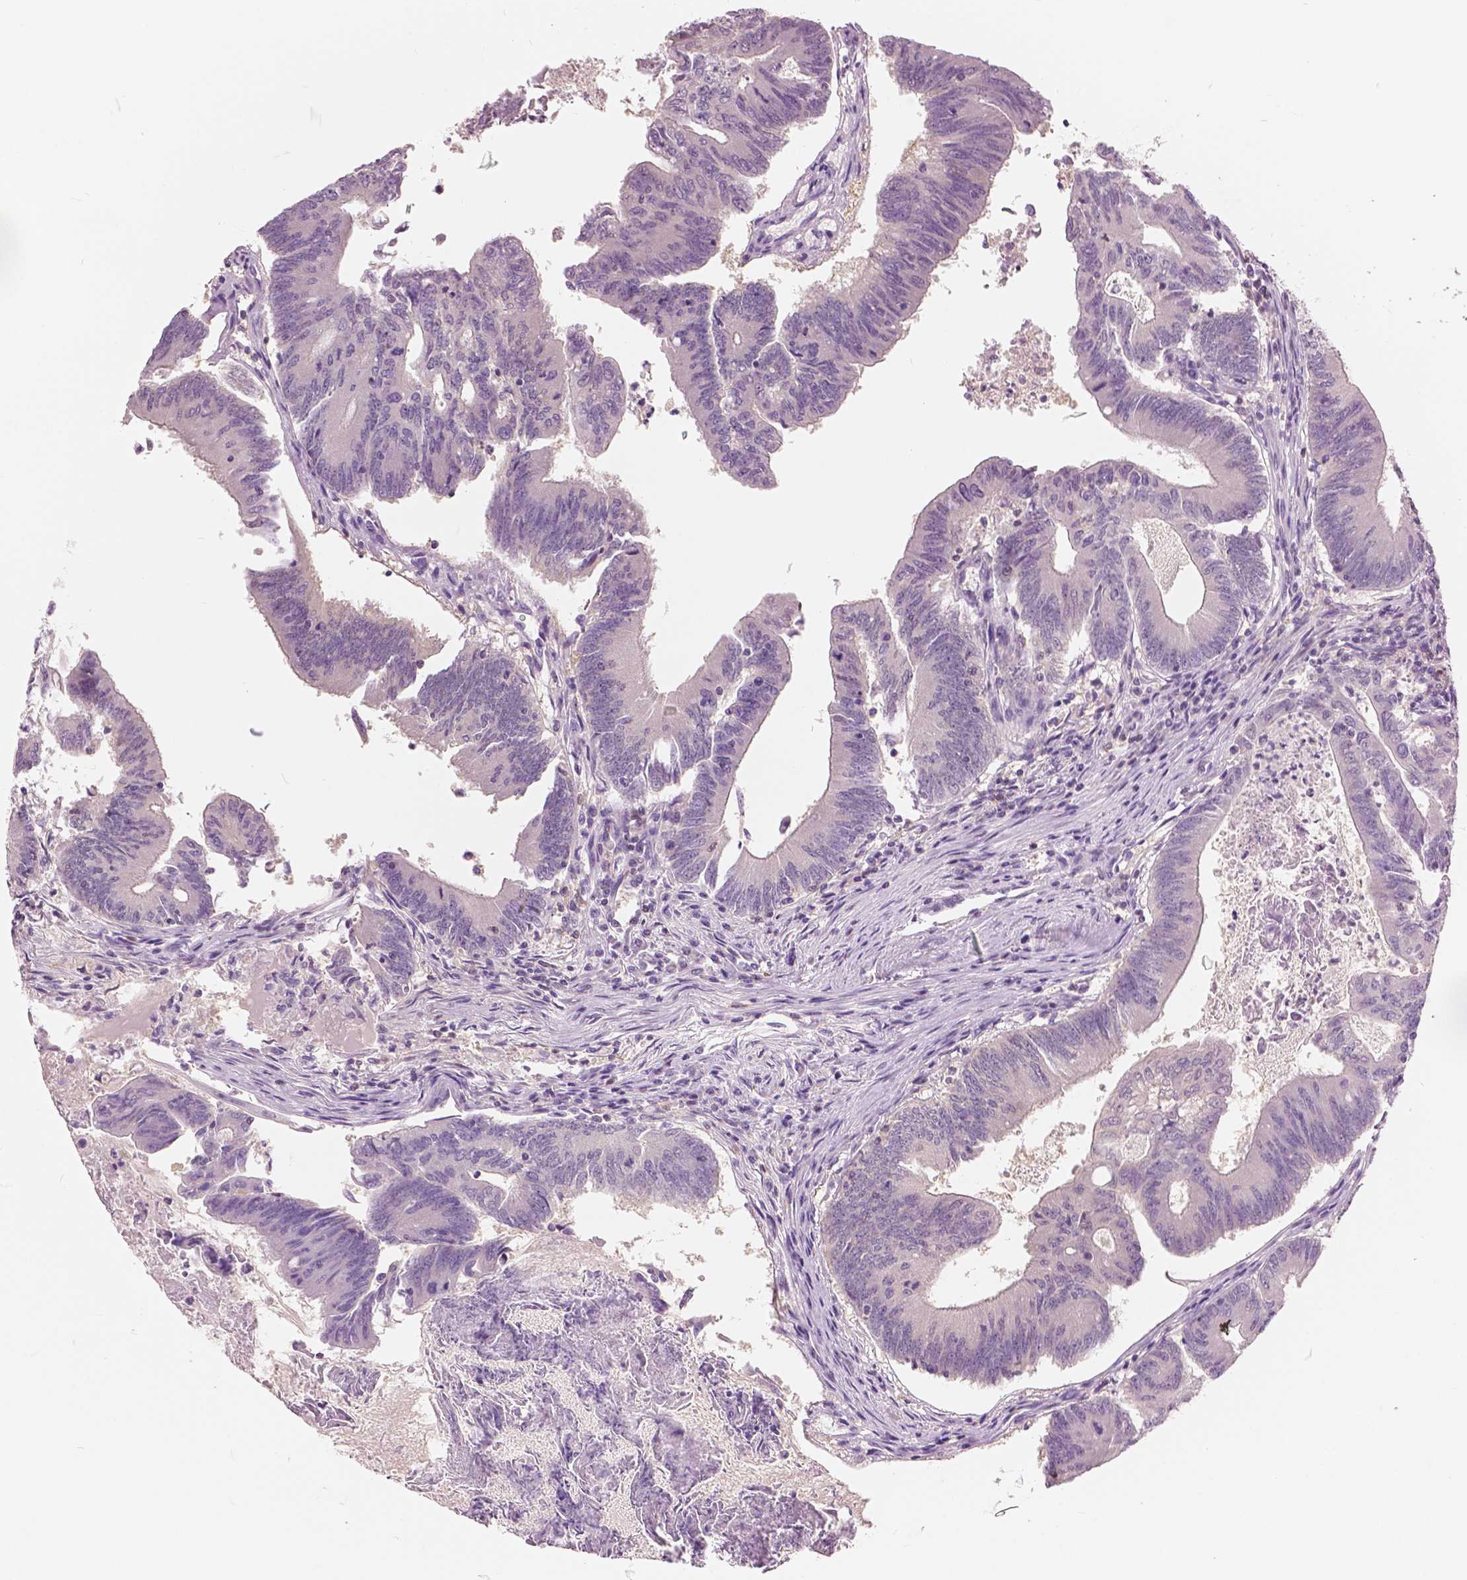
{"staining": {"intensity": "negative", "quantity": "none", "location": "none"}, "tissue": "colorectal cancer", "cell_type": "Tumor cells", "image_type": "cancer", "snomed": [{"axis": "morphology", "description": "Adenocarcinoma, NOS"}, {"axis": "topography", "description": "Colon"}], "caption": "The IHC image has no significant staining in tumor cells of adenocarcinoma (colorectal) tissue.", "gene": "GALM", "patient": {"sex": "female", "age": 70}}